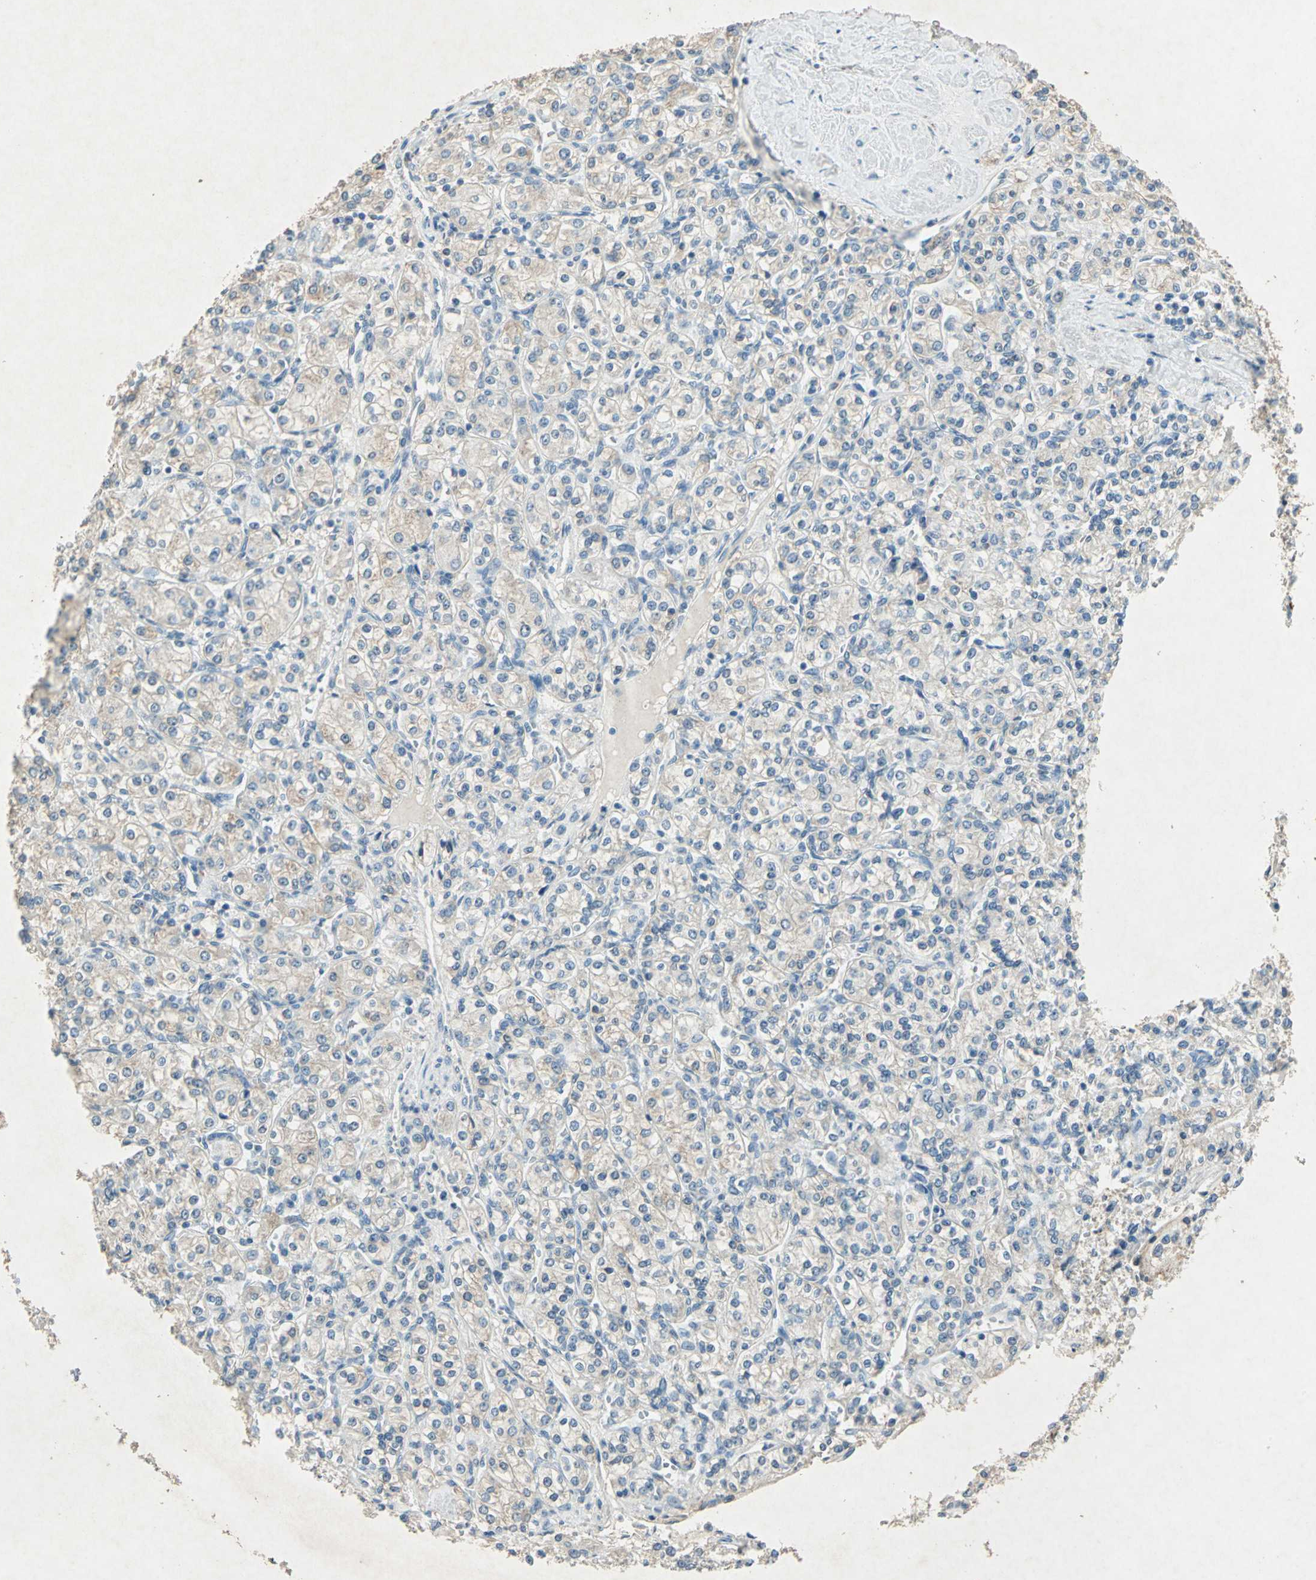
{"staining": {"intensity": "weak", "quantity": "25%-75%", "location": "cytoplasmic/membranous"}, "tissue": "renal cancer", "cell_type": "Tumor cells", "image_type": "cancer", "snomed": [{"axis": "morphology", "description": "Adenocarcinoma, NOS"}, {"axis": "topography", "description": "Kidney"}], "caption": "A low amount of weak cytoplasmic/membranous staining is identified in approximately 25%-75% of tumor cells in renal adenocarcinoma tissue.", "gene": "CAMK2B", "patient": {"sex": "male", "age": 77}}